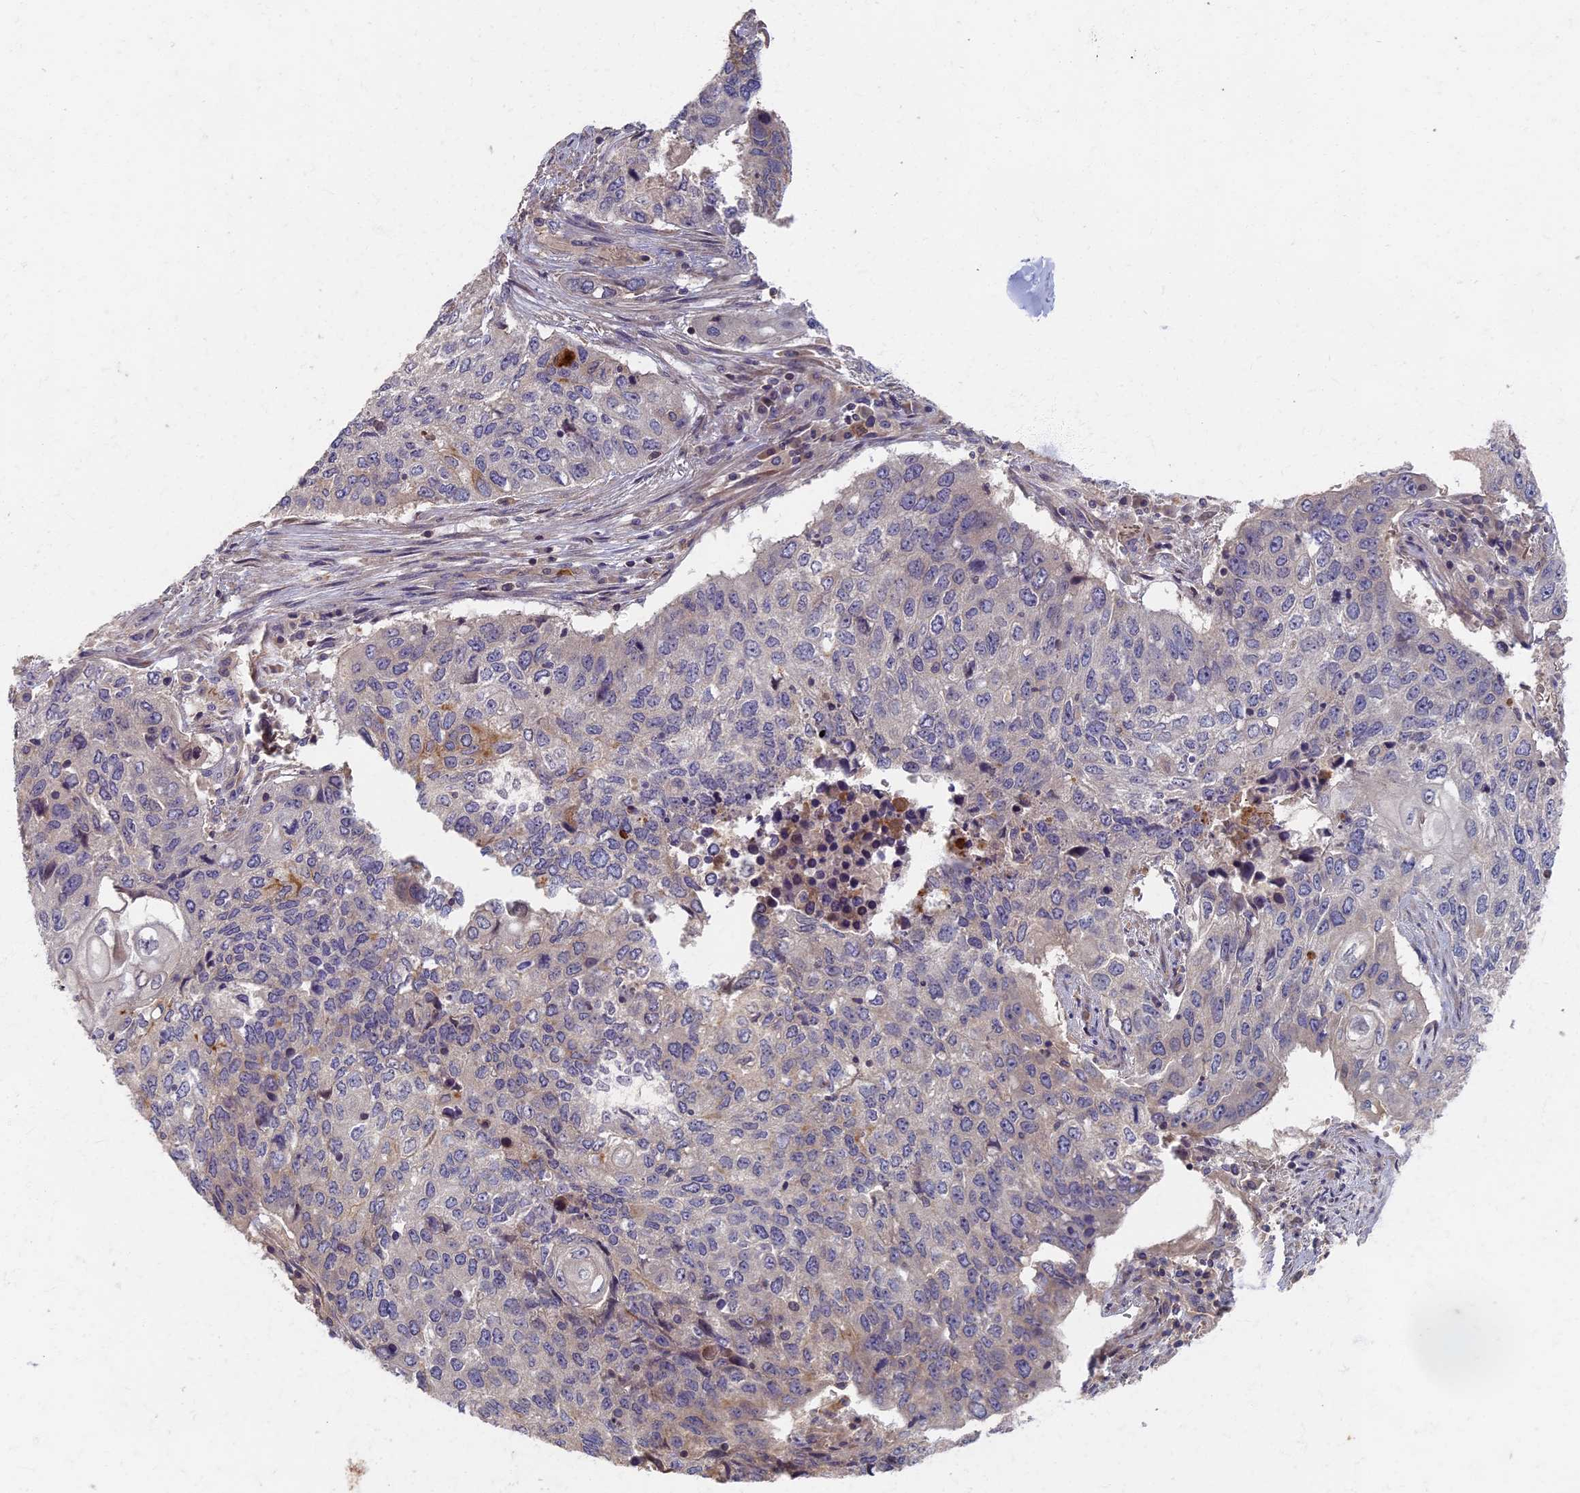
{"staining": {"intensity": "negative", "quantity": "none", "location": "none"}, "tissue": "lung cancer", "cell_type": "Tumor cells", "image_type": "cancer", "snomed": [{"axis": "morphology", "description": "Squamous cell carcinoma, NOS"}, {"axis": "topography", "description": "Lung"}], "caption": "Human squamous cell carcinoma (lung) stained for a protein using immunohistochemistry (IHC) reveals no expression in tumor cells.", "gene": "AP4E1", "patient": {"sex": "female", "age": 63}}